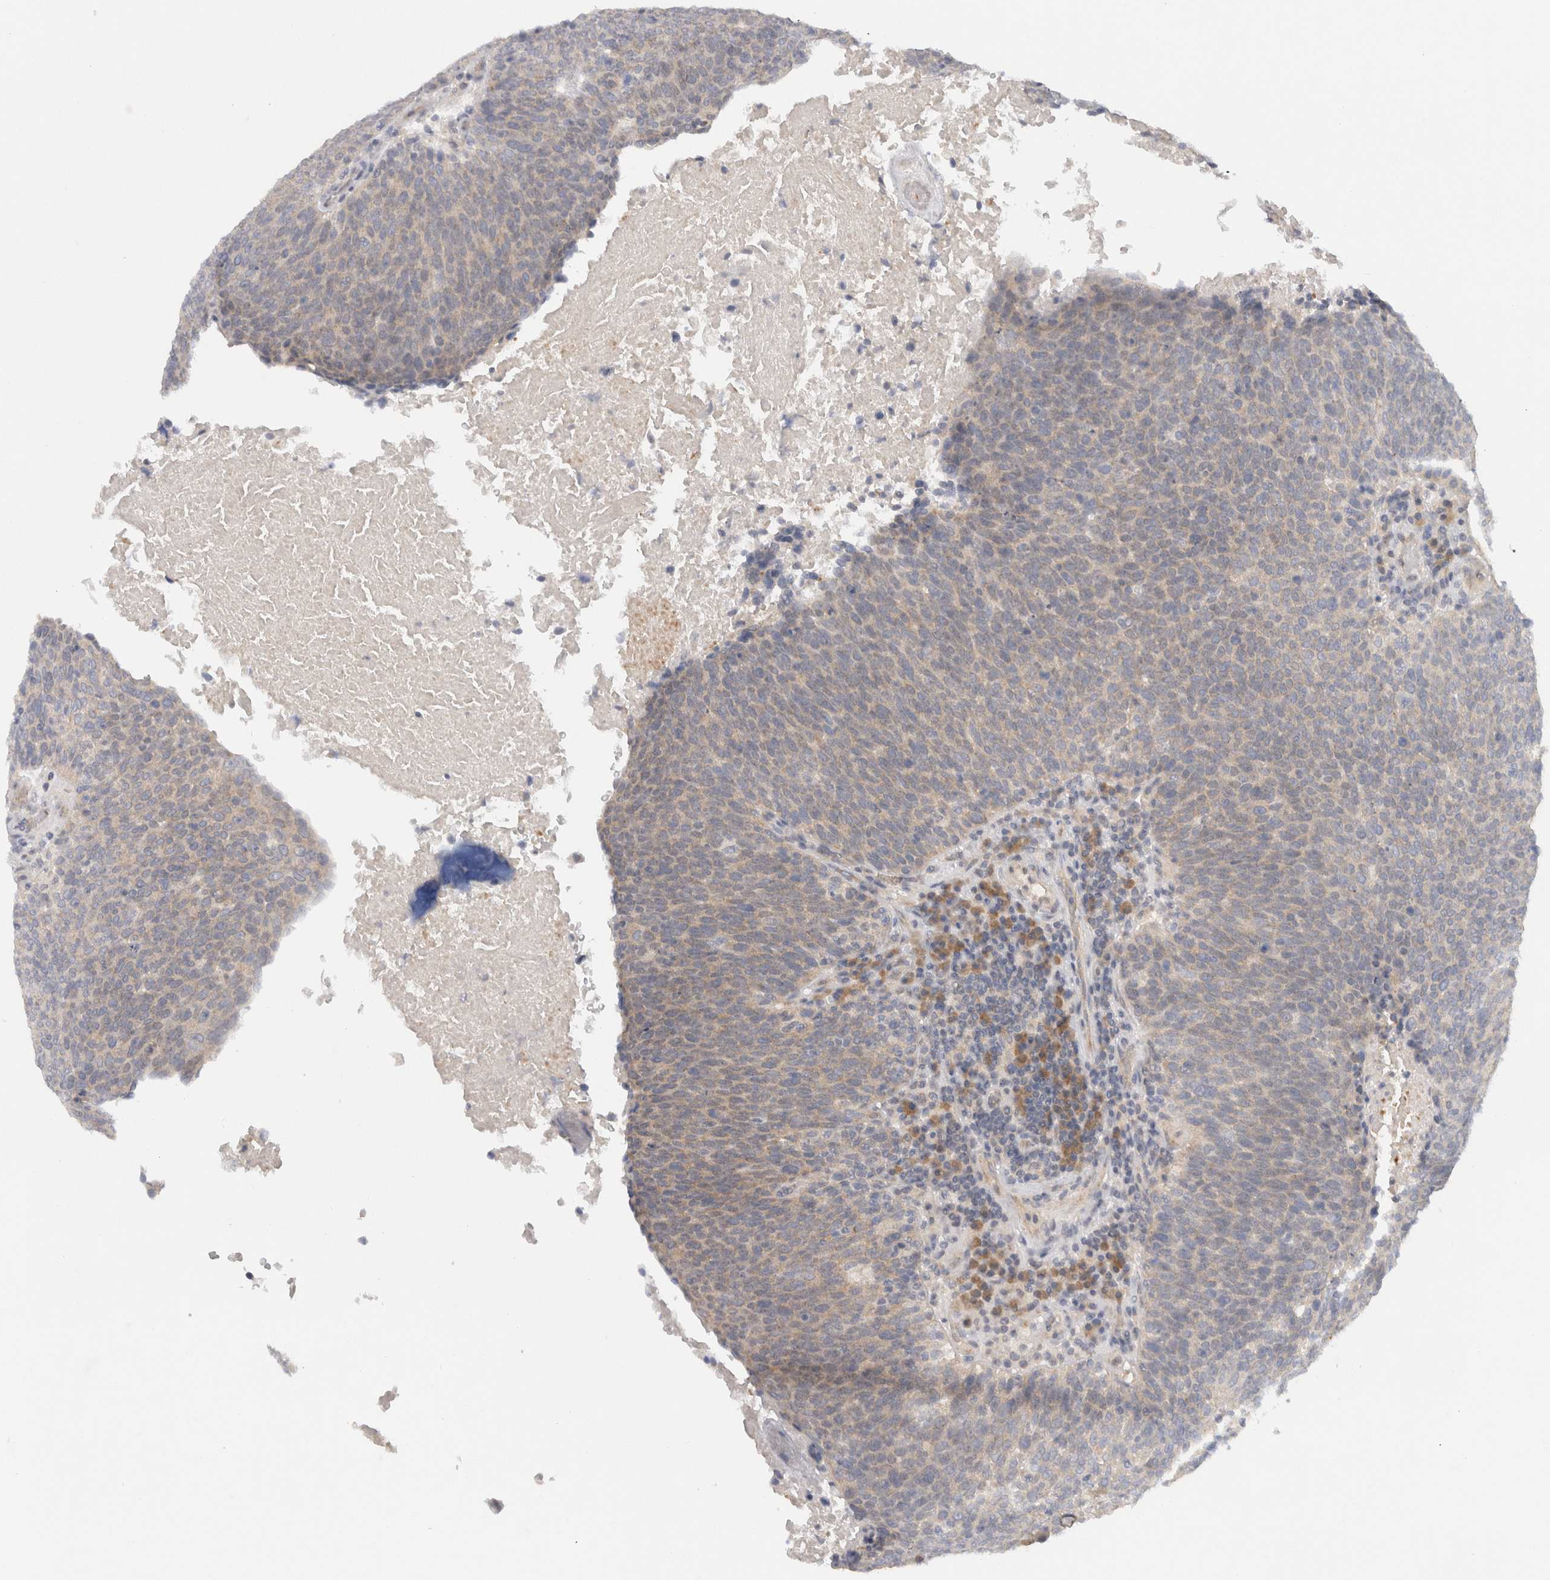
{"staining": {"intensity": "weak", "quantity": "<25%", "location": "cytoplasmic/membranous"}, "tissue": "head and neck cancer", "cell_type": "Tumor cells", "image_type": "cancer", "snomed": [{"axis": "morphology", "description": "Squamous cell carcinoma, NOS"}, {"axis": "morphology", "description": "Squamous cell carcinoma, metastatic, NOS"}, {"axis": "topography", "description": "Lymph node"}, {"axis": "topography", "description": "Head-Neck"}], "caption": "IHC of human head and neck metastatic squamous cell carcinoma exhibits no expression in tumor cells.", "gene": "CHRM4", "patient": {"sex": "male", "age": 62}}